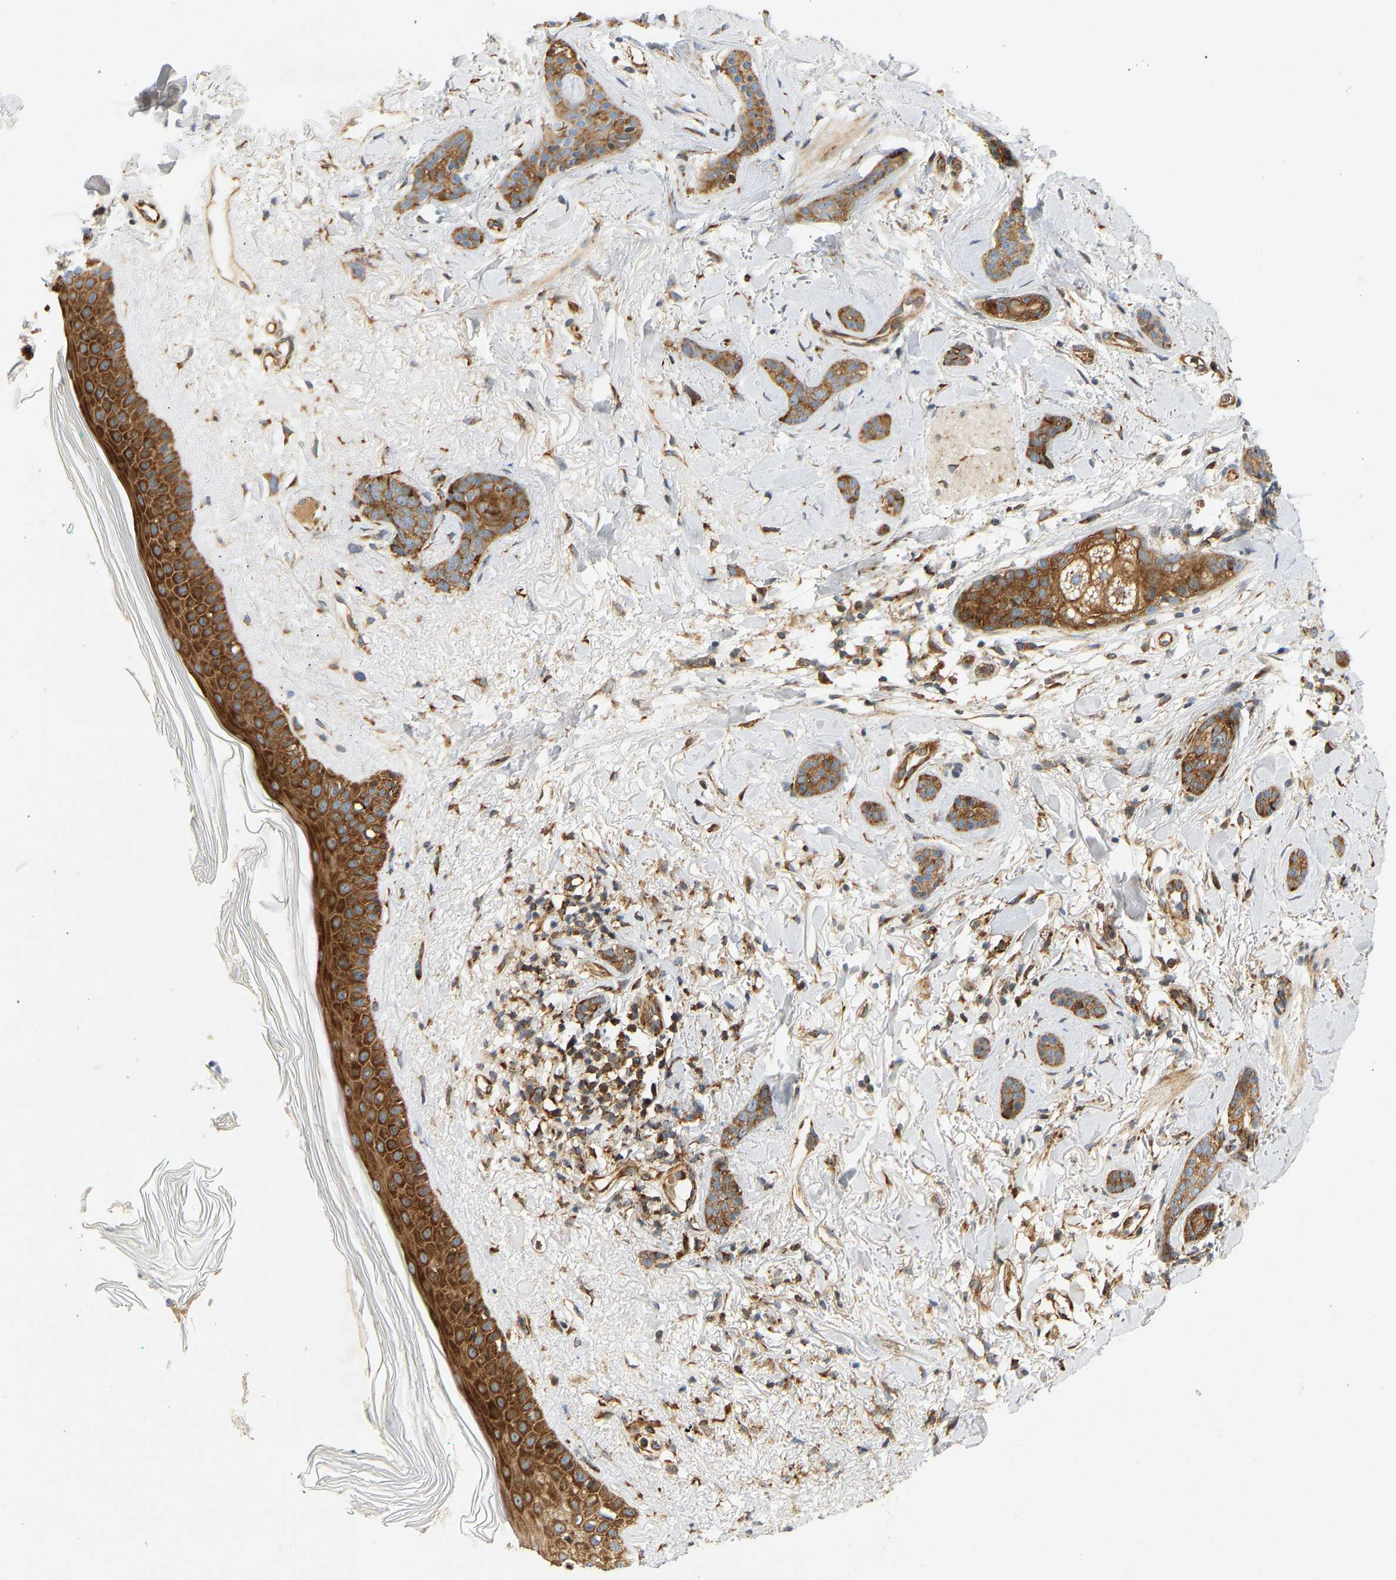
{"staining": {"intensity": "strong", "quantity": ">75%", "location": "cytoplasmic/membranous"}, "tissue": "skin cancer", "cell_type": "Tumor cells", "image_type": "cancer", "snomed": [{"axis": "morphology", "description": "Basal cell carcinoma"}, {"axis": "morphology", "description": "Adnexal tumor, benign"}, {"axis": "topography", "description": "Skin"}], "caption": "There is high levels of strong cytoplasmic/membranous positivity in tumor cells of skin cancer (benign adnexal tumor), as demonstrated by immunohistochemical staining (brown color).", "gene": "RPS14", "patient": {"sex": "female", "age": 42}}